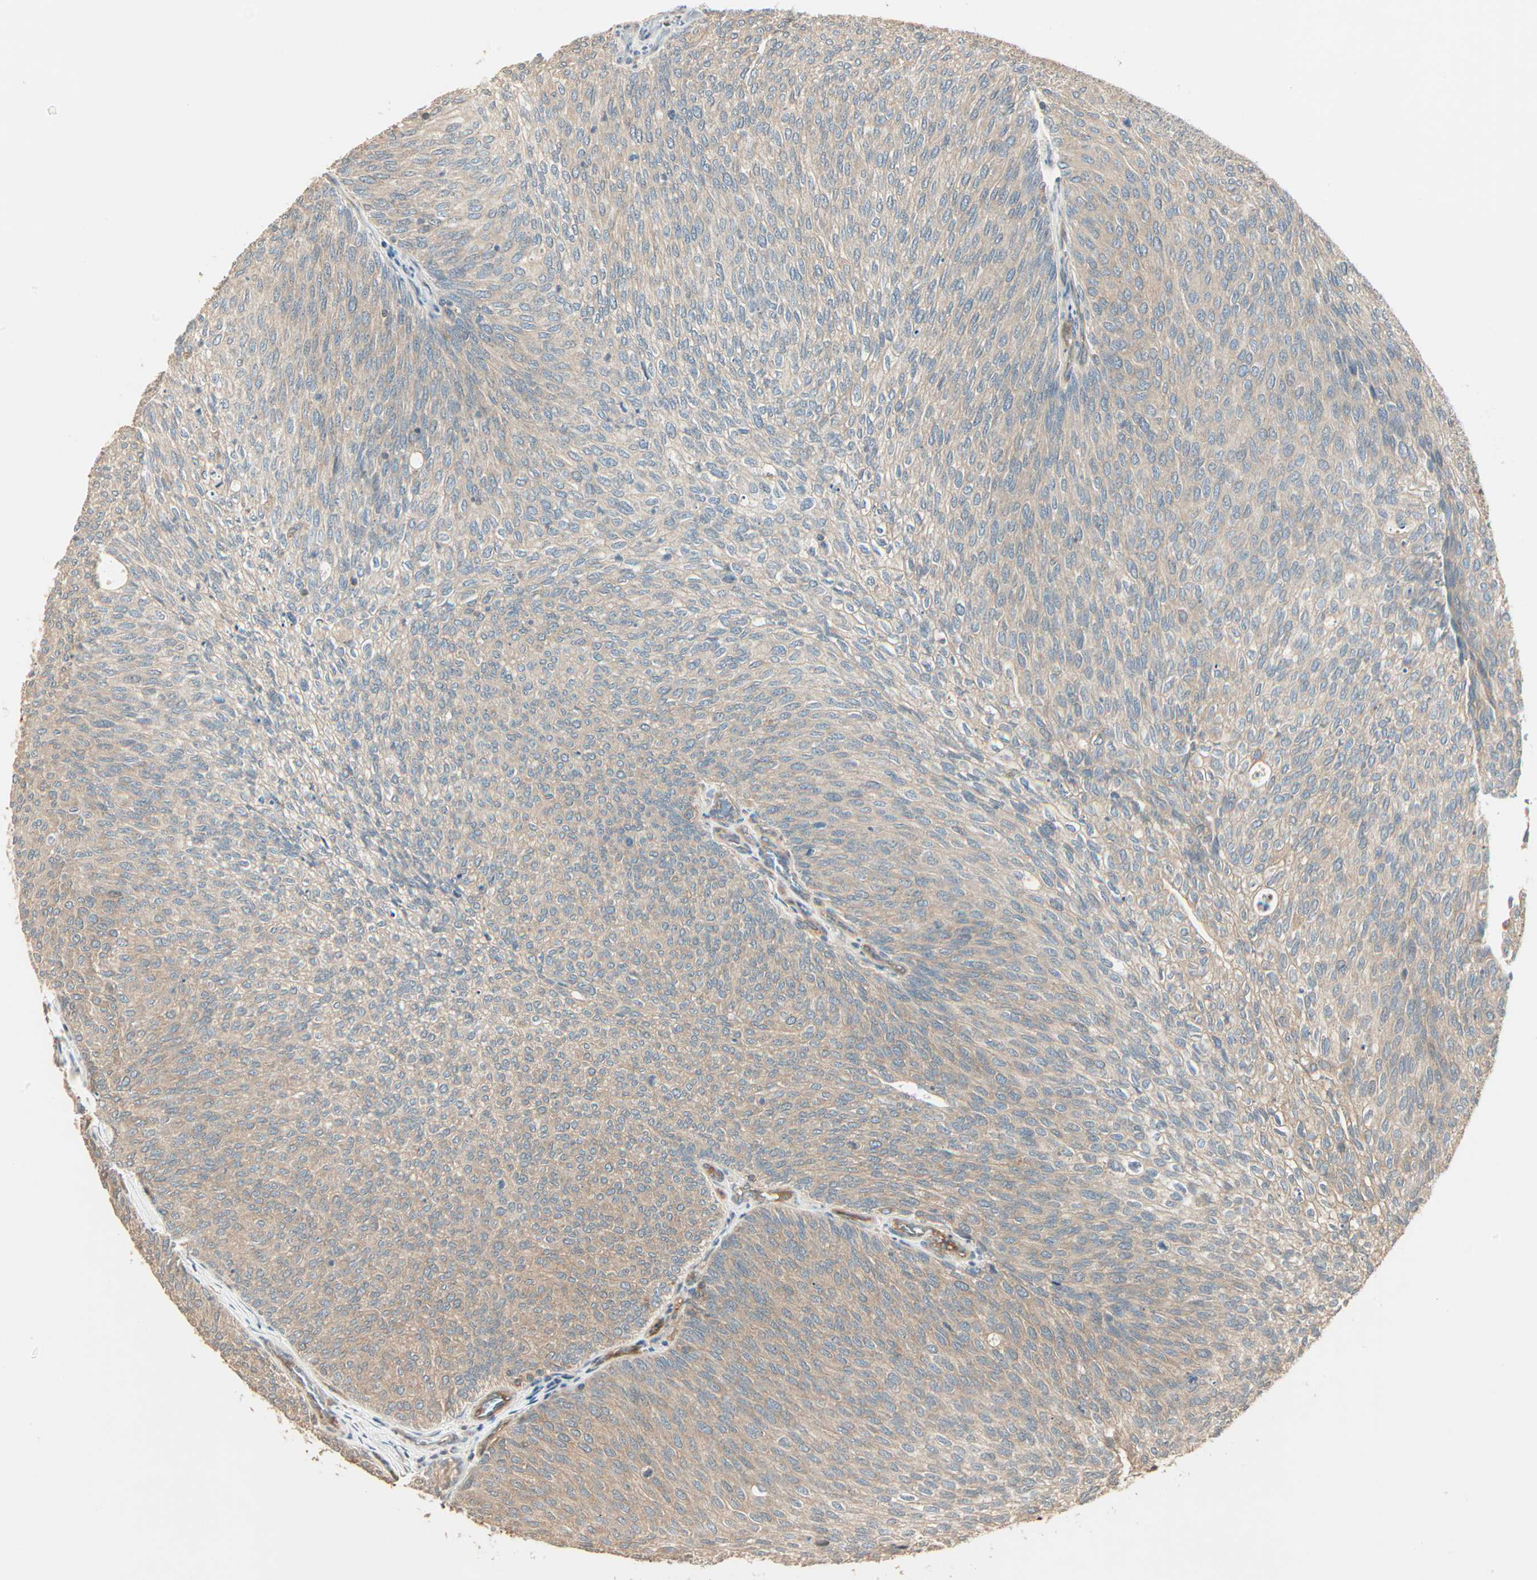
{"staining": {"intensity": "weak", "quantity": ">75%", "location": "cytoplasmic/membranous"}, "tissue": "urothelial cancer", "cell_type": "Tumor cells", "image_type": "cancer", "snomed": [{"axis": "morphology", "description": "Urothelial carcinoma, Low grade"}, {"axis": "topography", "description": "Urinary bladder"}], "caption": "IHC of low-grade urothelial carcinoma exhibits low levels of weak cytoplasmic/membranous staining in about >75% of tumor cells.", "gene": "GALK1", "patient": {"sex": "female", "age": 79}}